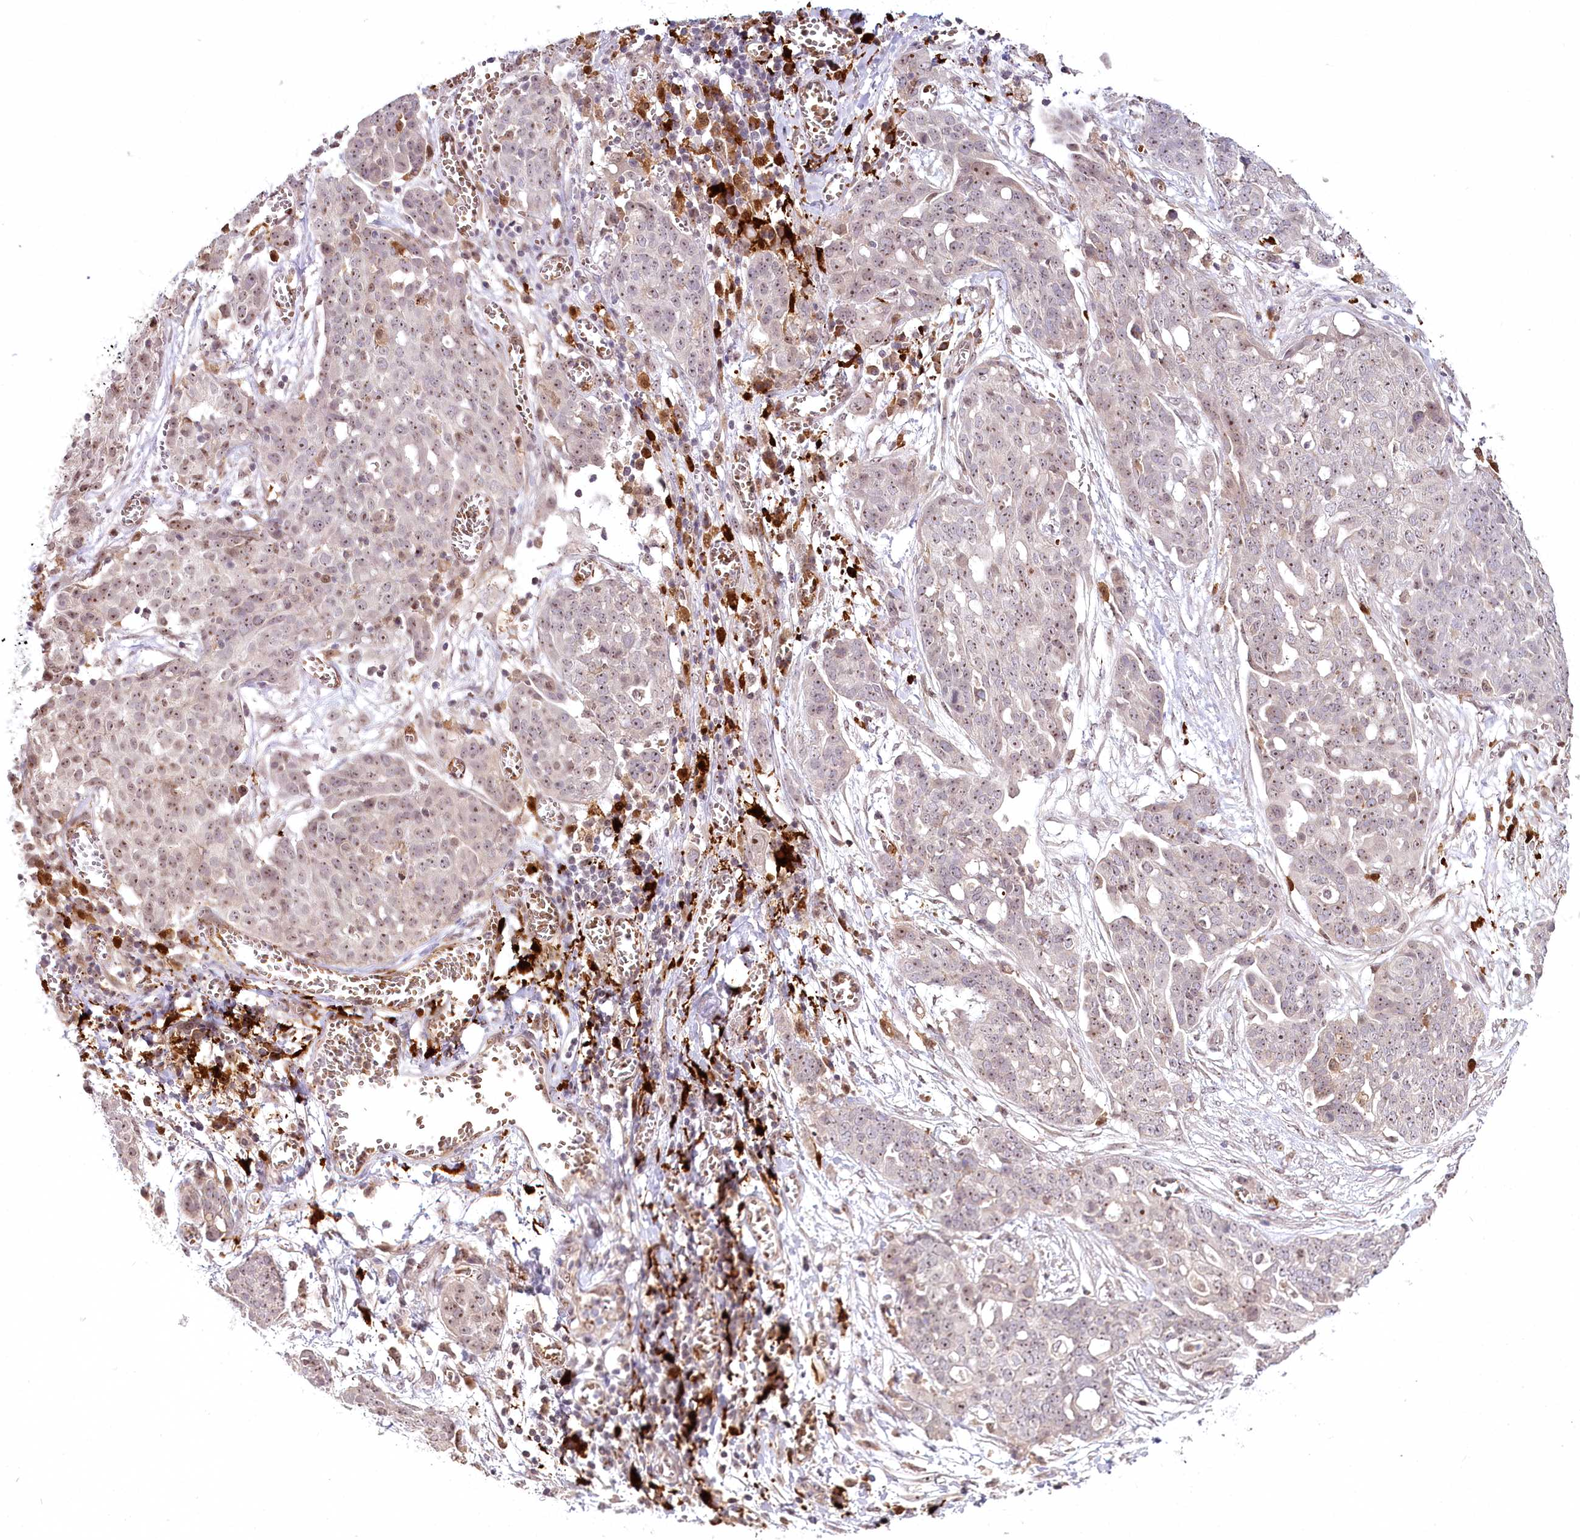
{"staining": {"intensity": "weak", "quantity": "25%-75%", "location": "nuclear"}, "tissue": "ovarian cancer", "cell_type": "Tumor cells", "image_type": "cancer", "snomed": [{"axis": "morphology", "description": "Cystadenocarcinoma, serous, NOS"}, {"axis": "topography", "description": "Soft tissue"}, {"axis": "topography", "description": "Ovary"}], "caption": "A brown stain shows weak nuclear expression of a protein in serous cystadenocarcinoma (ovarian) tumor cells.", "gene": "WDR36", "patient": {"sex": "female", "age": 57}}